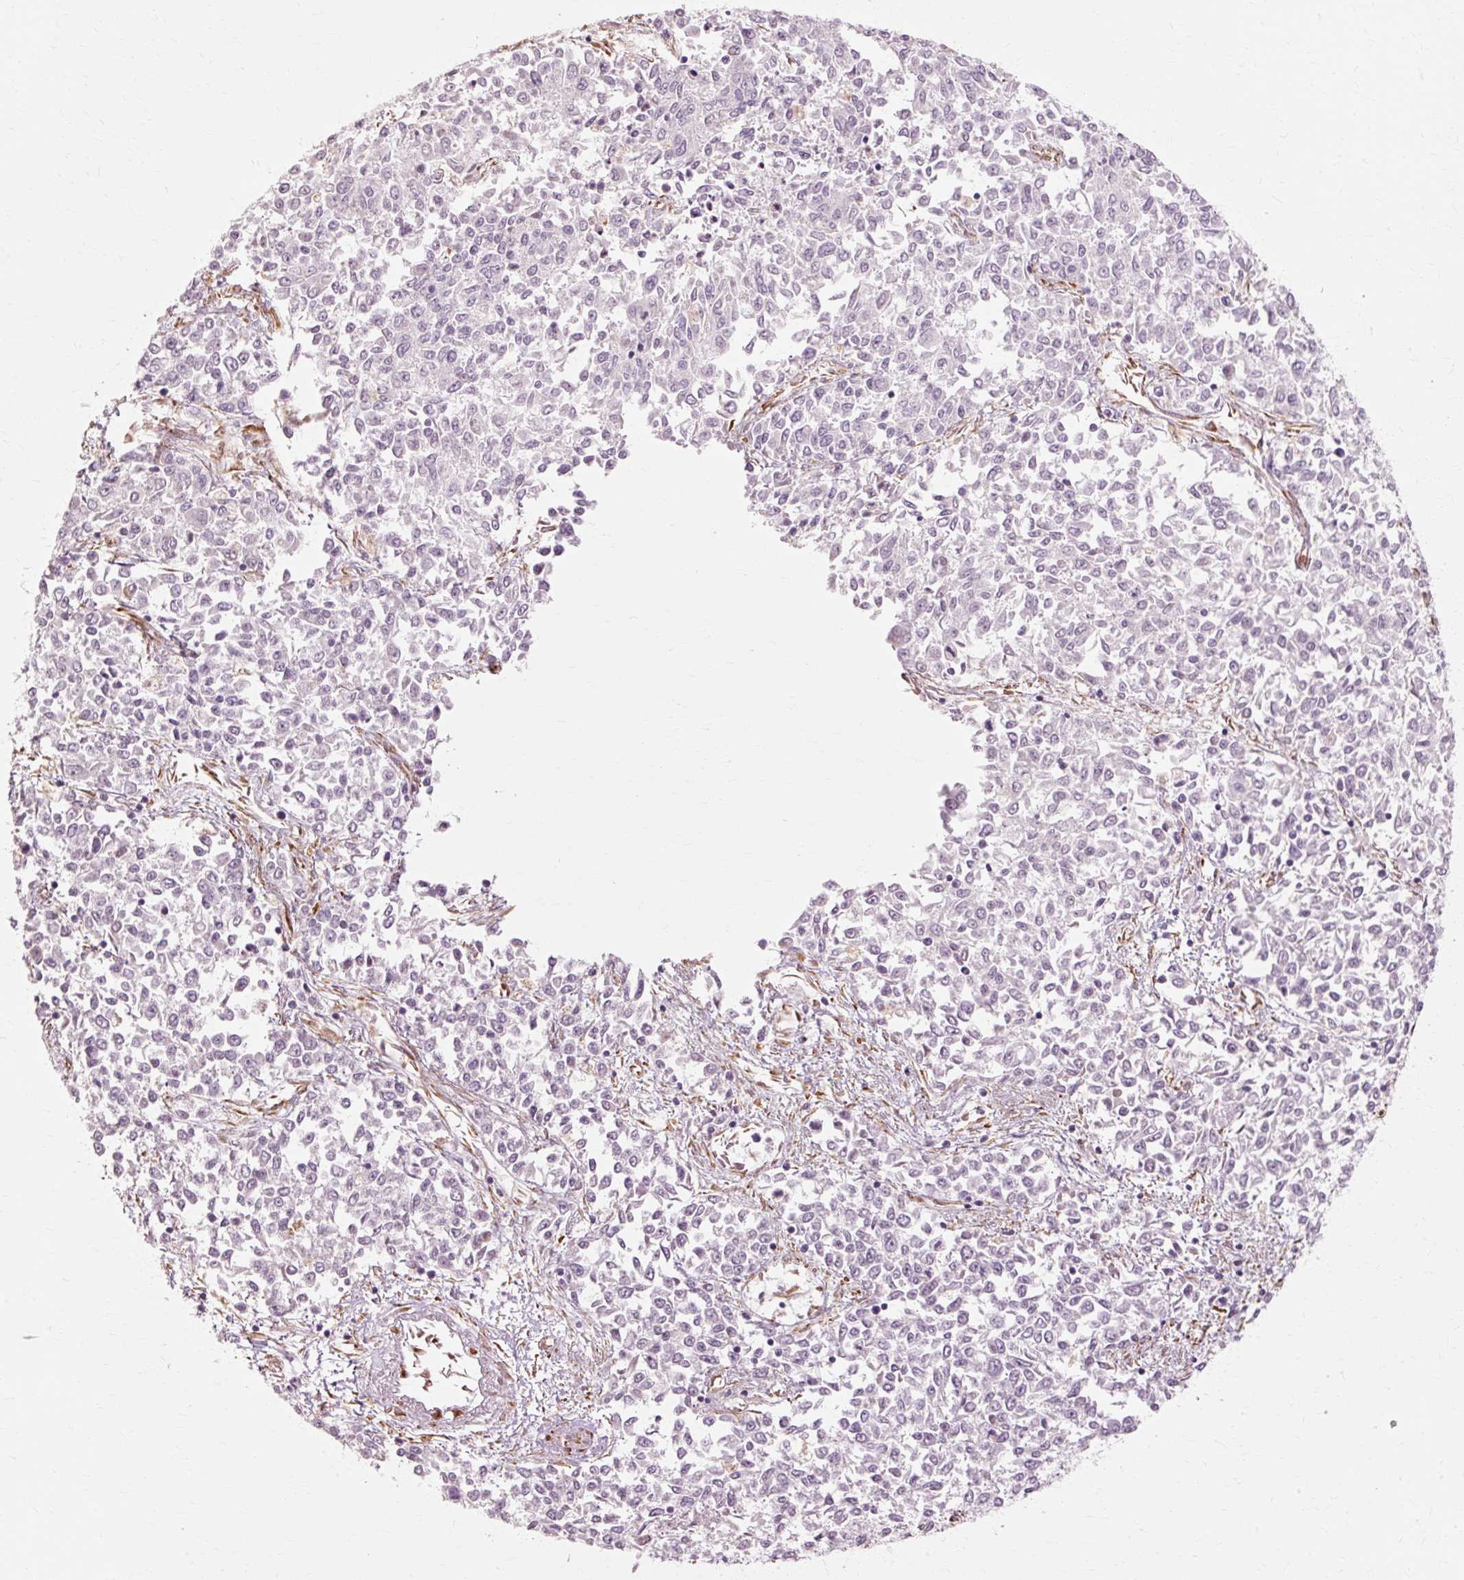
{"staining": {"intensity": "negative", "quantity": "none", "location": "none"}, "tissue": "endometrial cancer", "cell_type": "Tumor cells", "image_type": "cancer", "snomed": [{"axis": "morphology", "description": "Adenocarcinoma, NOS"}, {"axis": "topography", "description": "Endometrium"}], "caption": "Tumor cells show no significant staining in endometrial cancer (adenocarcinoma).", "gene": "RGPD5", "patient": {"sex": "female", "age": 50}}